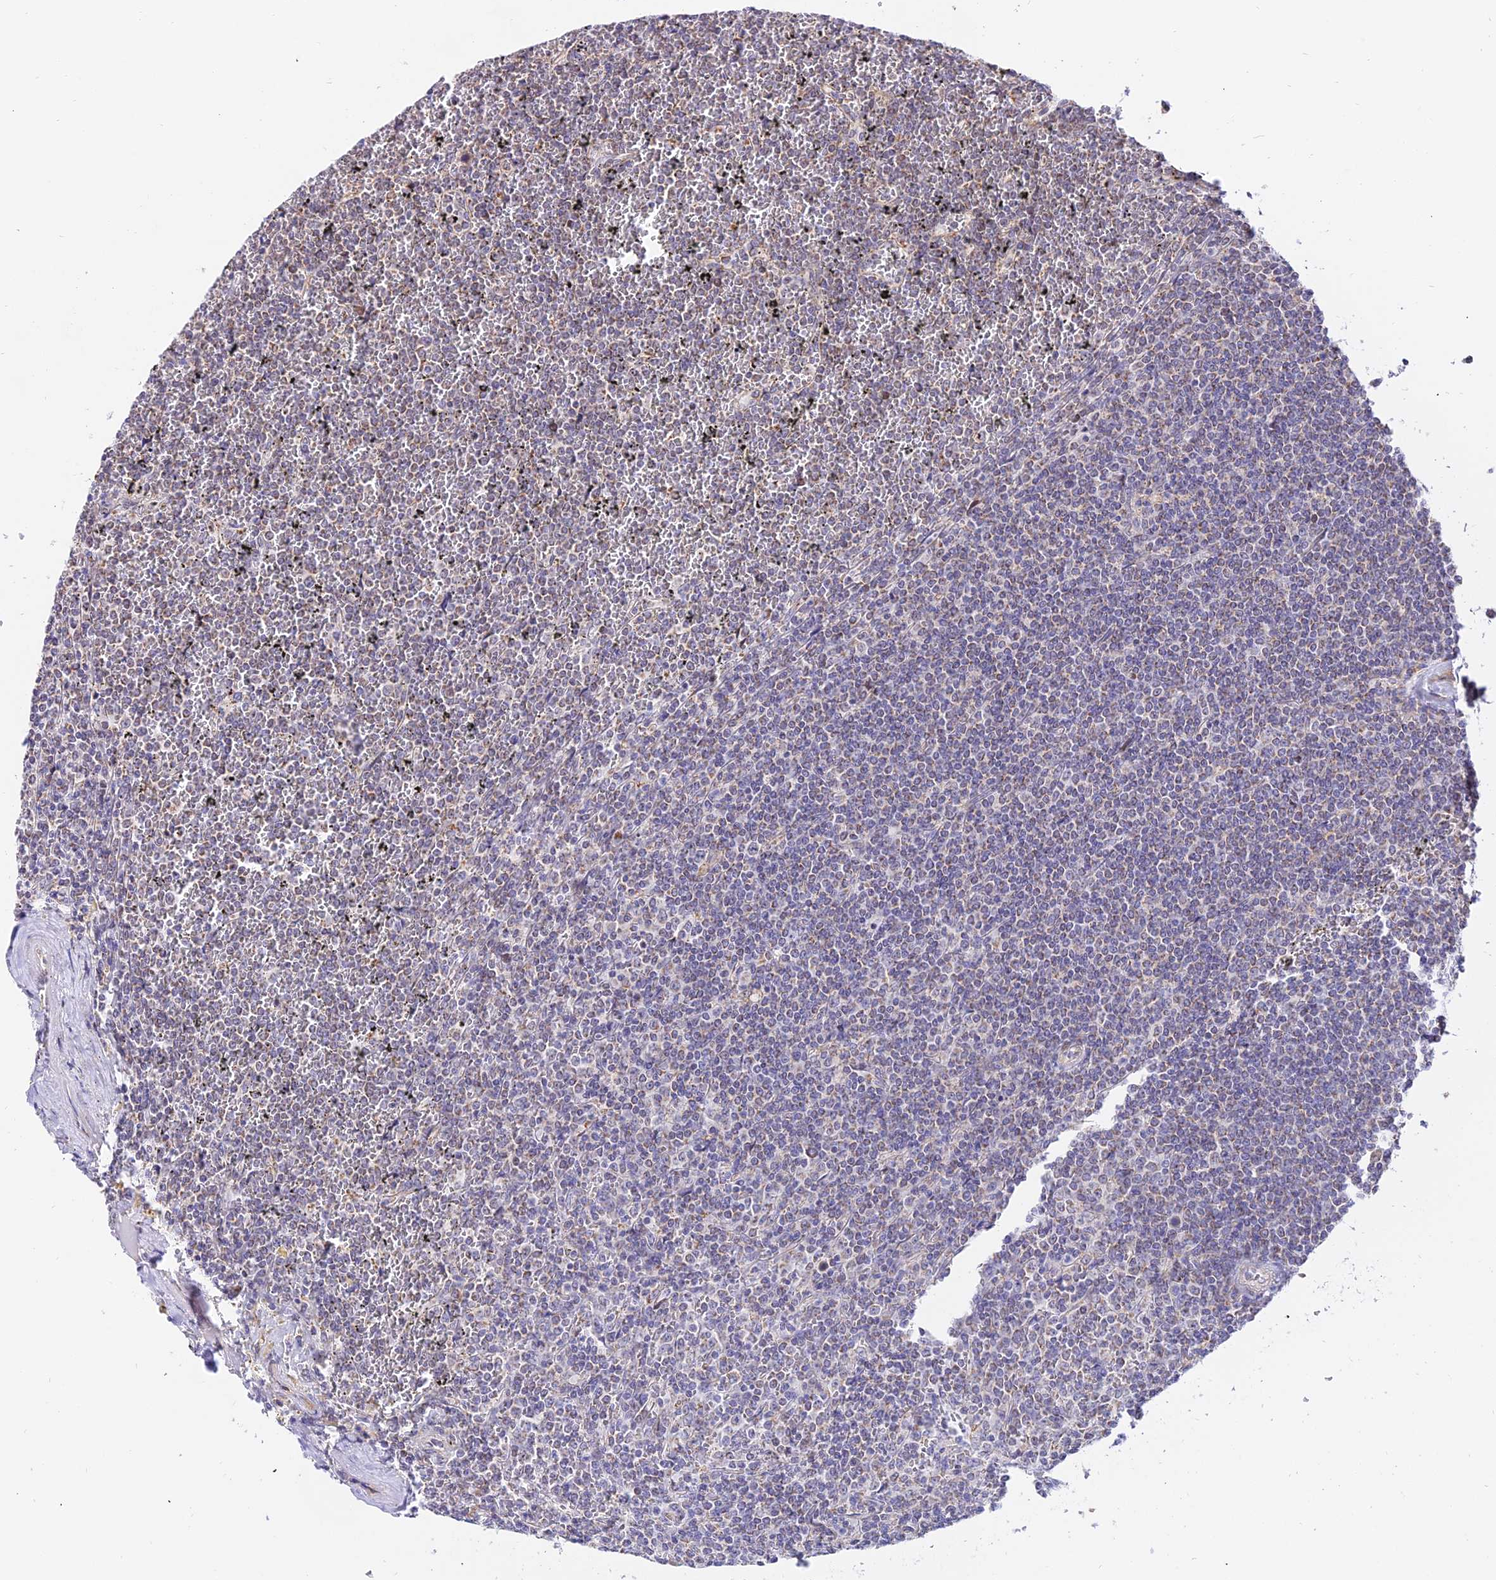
{"staining": {"intensity": "negative", "quantity": "none", "location": "none"}, "tissue": "lymphoma", "cell_type": "Tumor cells", "image_type": "cancer", "snomed": [{"axis": "morphology", "description": "Malignant lymphoma, non-Hodgkin's type, Low grade"}, {"axis": "topography", "description": "Spleen"}], "caption": "There is no significant staining in tumor cells of low-grade malignant lymphoma, non-Hodgkin's type. The staining was performed using DAB (3,3'-diaminobenzidine) to visualize the protein expression in brown, while the nuclei were stained in blue with hematoxylin (Magnification: 20x).", "gene": "ATP5PB", "patient": {"sex": "female", "age": 19}}